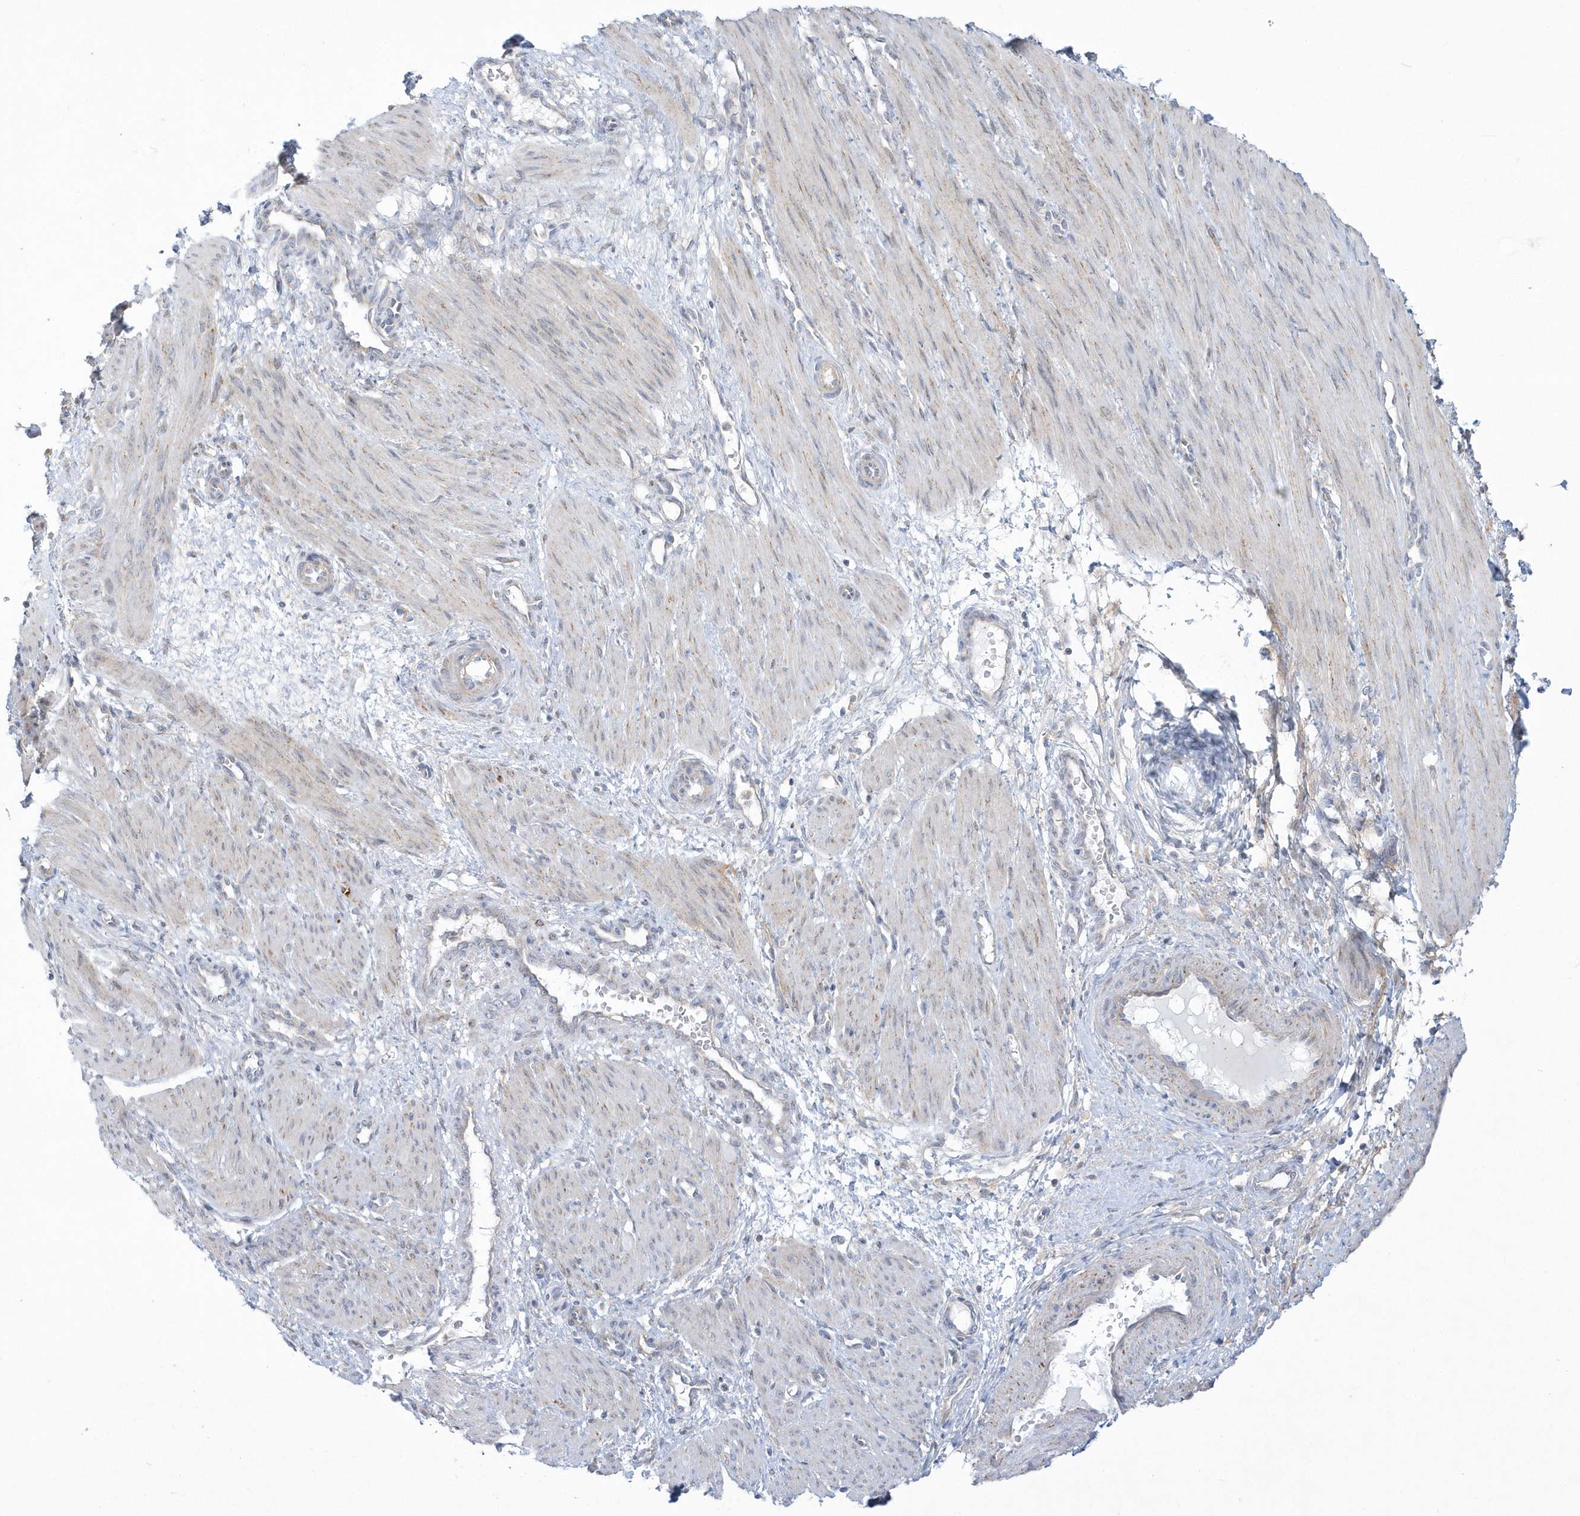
{"staining": {"intensity": "moderate", "quantity": "25%-75%", "location": "cytoplasmic/membranous"}, "tissue": "smooth muscle", "cell_type": "Smooth muscle cells", "image_type": "normal", "snomed": [{"axis": "morphology", "description": "Normal tissue, NOS"}, {"axis": "topography", "description": "Endometrium"}], "caption": "High-magnification brightfield microscopy of normal smooth muscle stained with DAB (3,3'-diaminobenzidine) (brown) and counterstained with hematoxylin (blue). smooth muscle cells exhibit moderate cytoplasmic/membranous staining is identified in about25%-75% of cells. Nuclei are stained in blue.", "gene": "DNAJC18", "patient": {"sex": "female", "age": 33}}